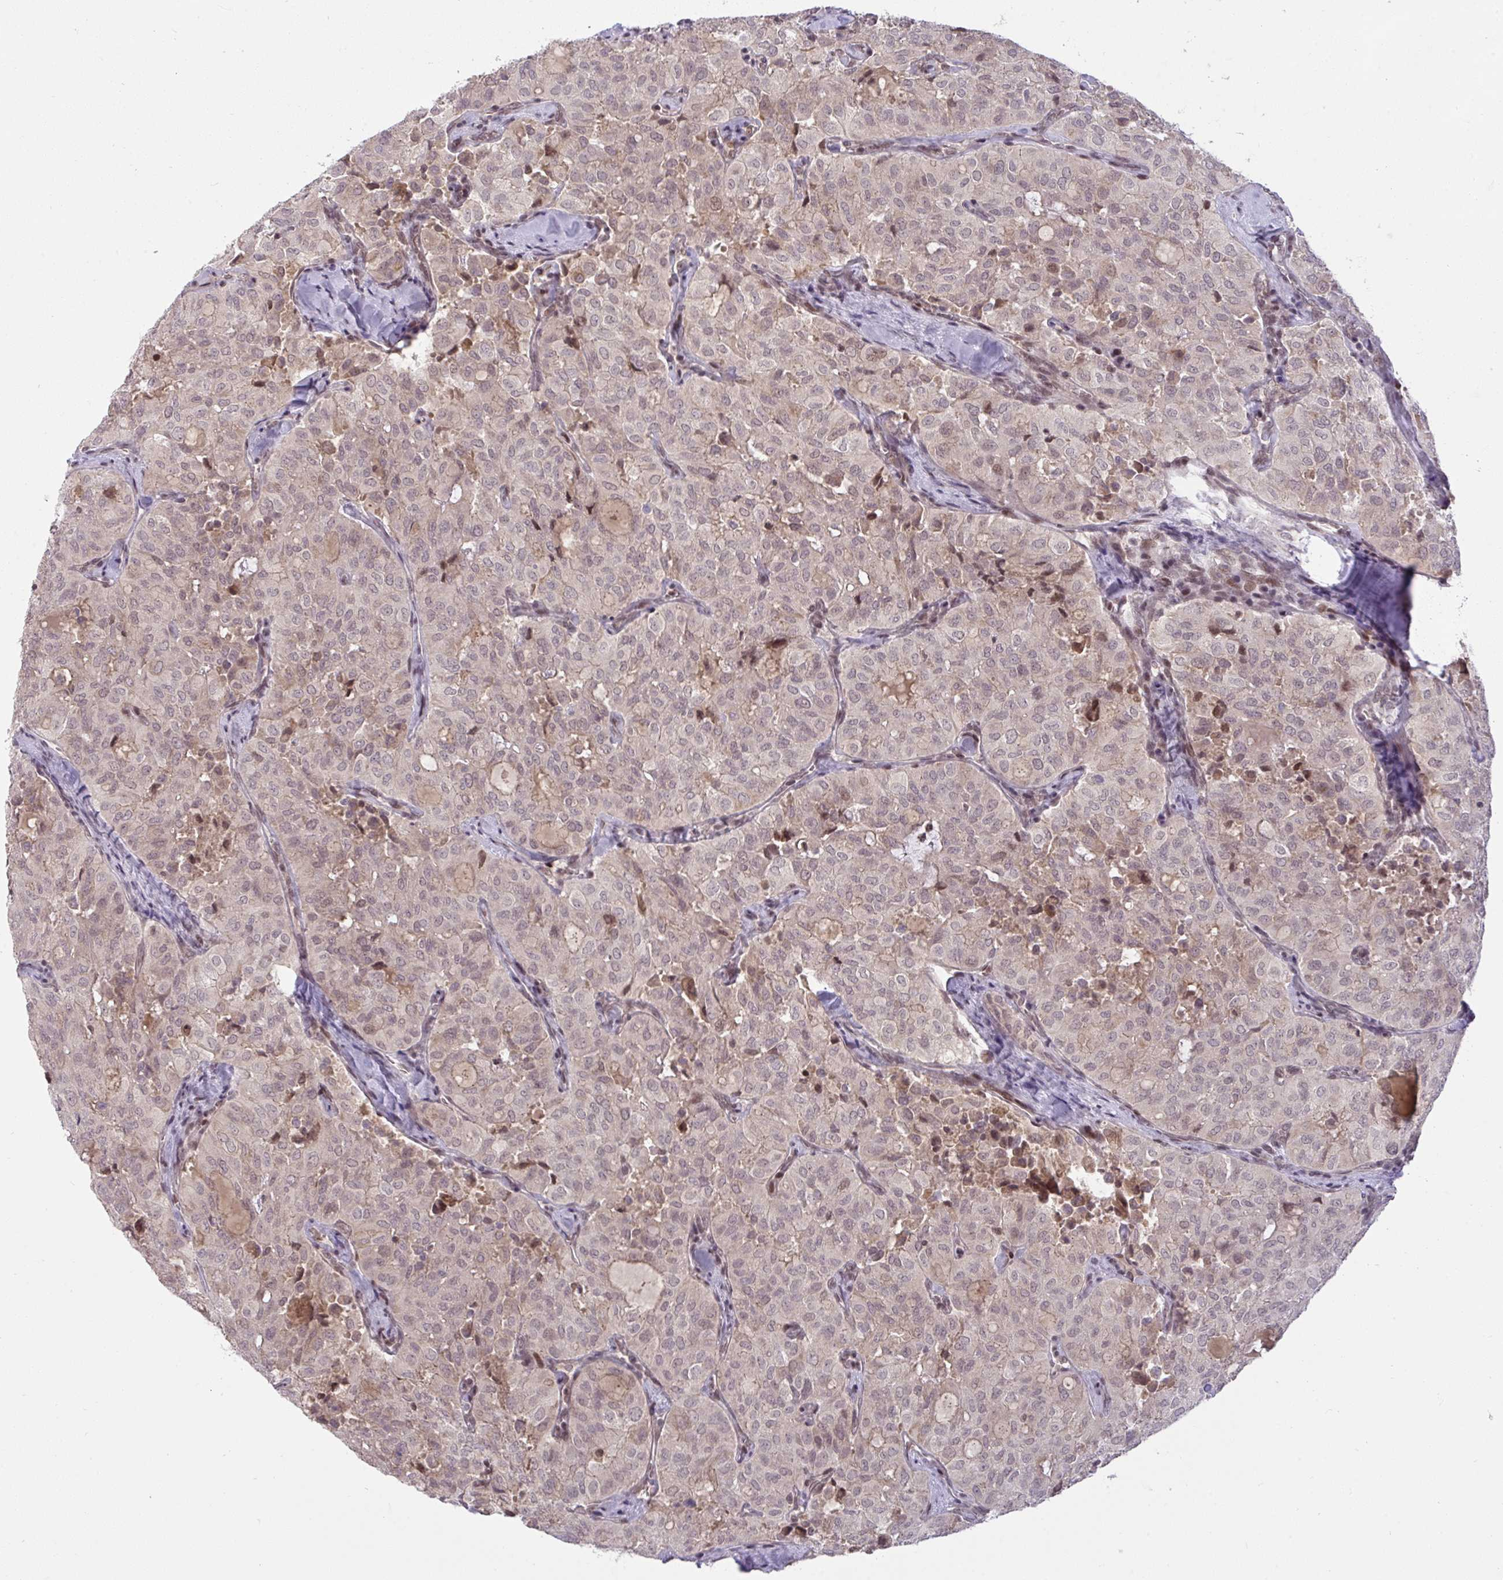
{"staining": {"intensity": "weak", "quantity": ">75%", "location": "nuclear"}, "tissue": "thyroid cancer", "cell_type": "Tumor cells", "image_type": "cancer", "snomed": [{"axis": "morphology", "description": "Follicular adenoma carcinoma, NOS"}, {"axis": "topography", "description": "Thyroid gland"}], "caption": "This is an image of immunohistochemistry staining of thyroid follicular adenoma carcinoma, which shows weak positivity in the nuclear of tumor cells.", "gene": "KLF2", "patient": {"sex": "male", "age": 75}}